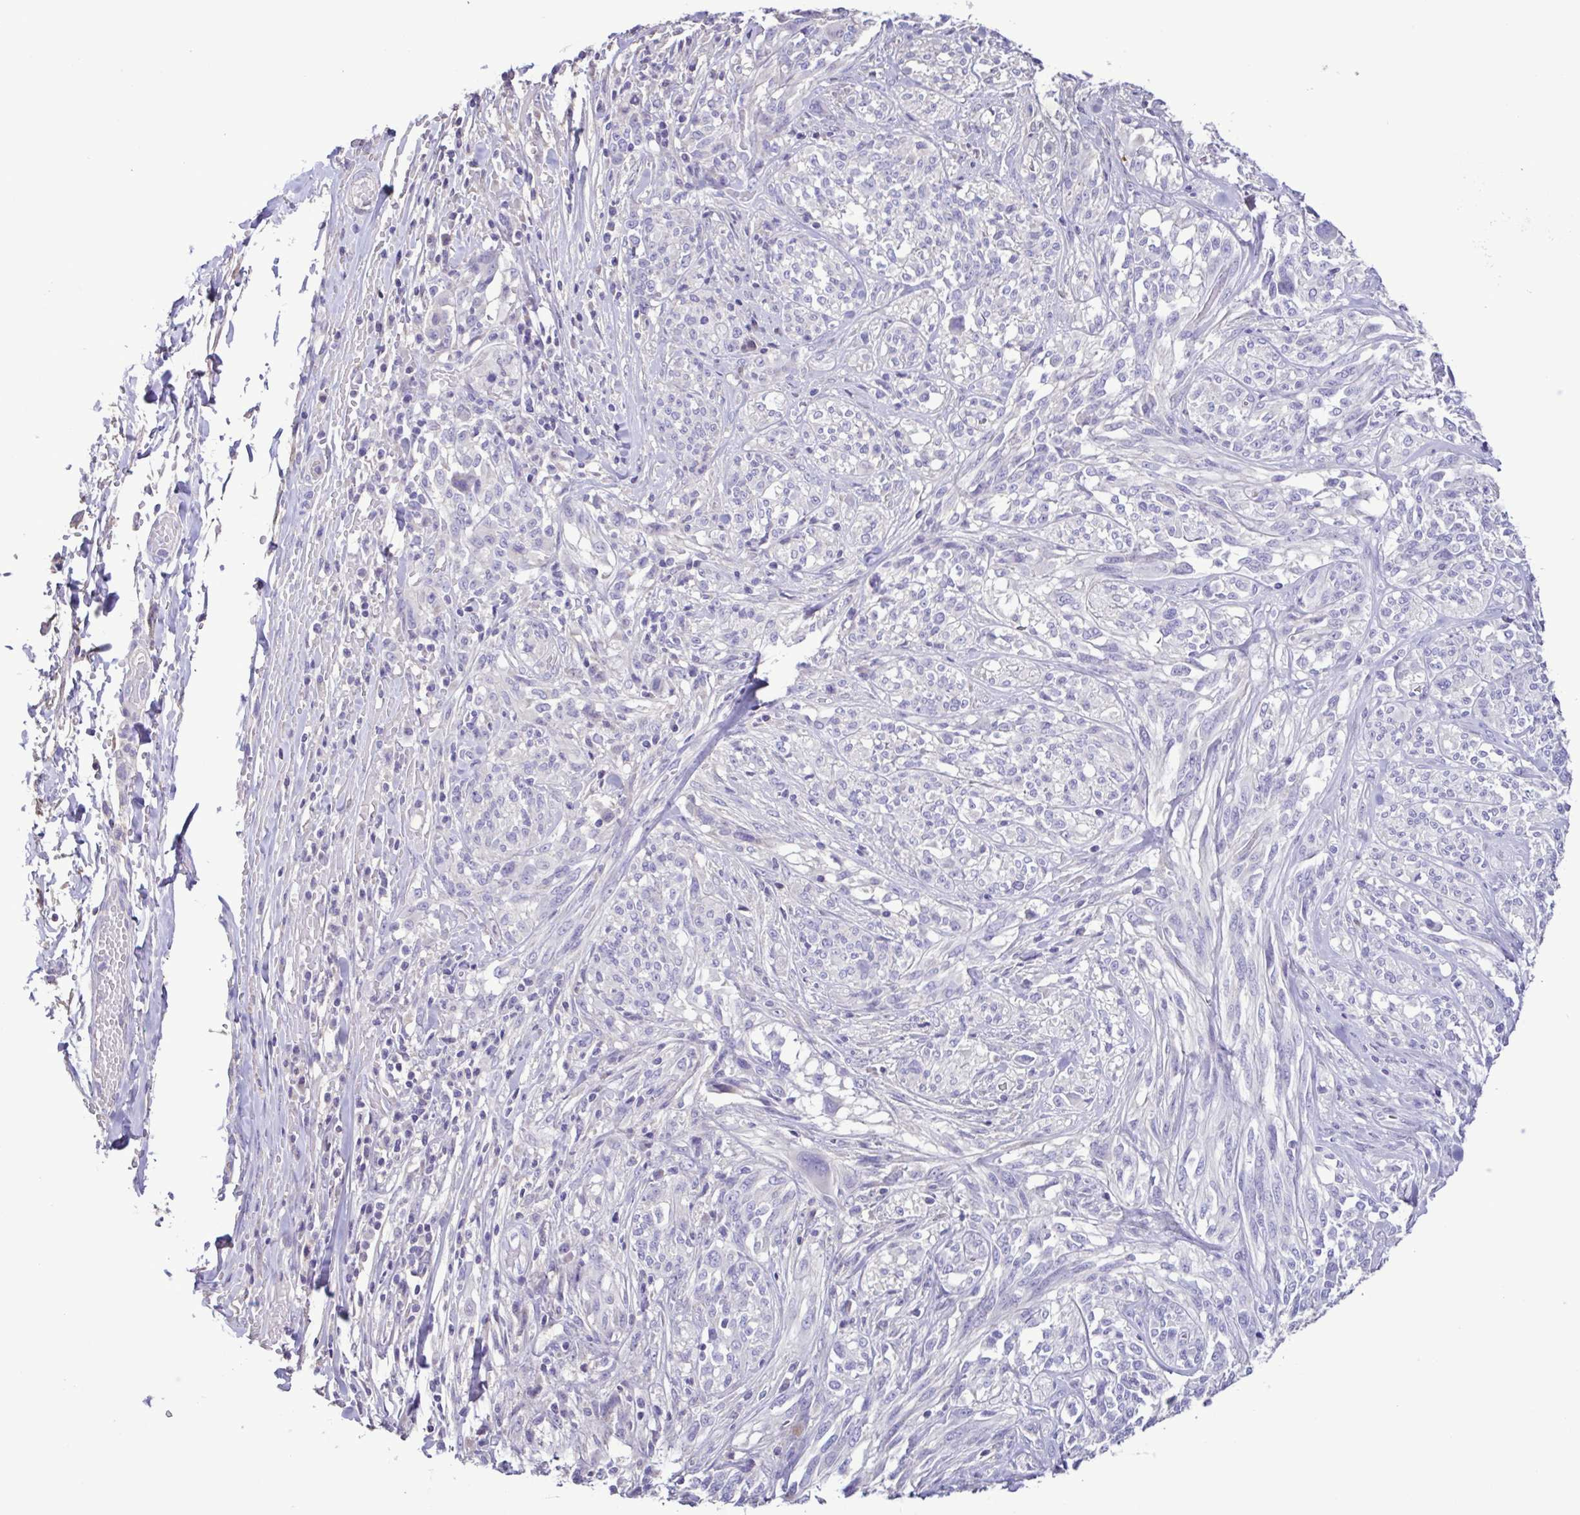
{"staining": {"intensity": "negative", "quantity": "none", "location": "none"}, "tissue": "melanoma", "cell_type": "Tumor cells", "image_type": "cancer", "snomed": [{"axis": "morphology", "description": "Malignant melanoma, NOS"}, {"axis": "topography", "description": "Skin"}], "caption": "Protein analysis of melanoma demonstrates no significant expression in tumor cells.", "gene": "PLA2G4E", "patient": {"sex": "female", "age": 91}}